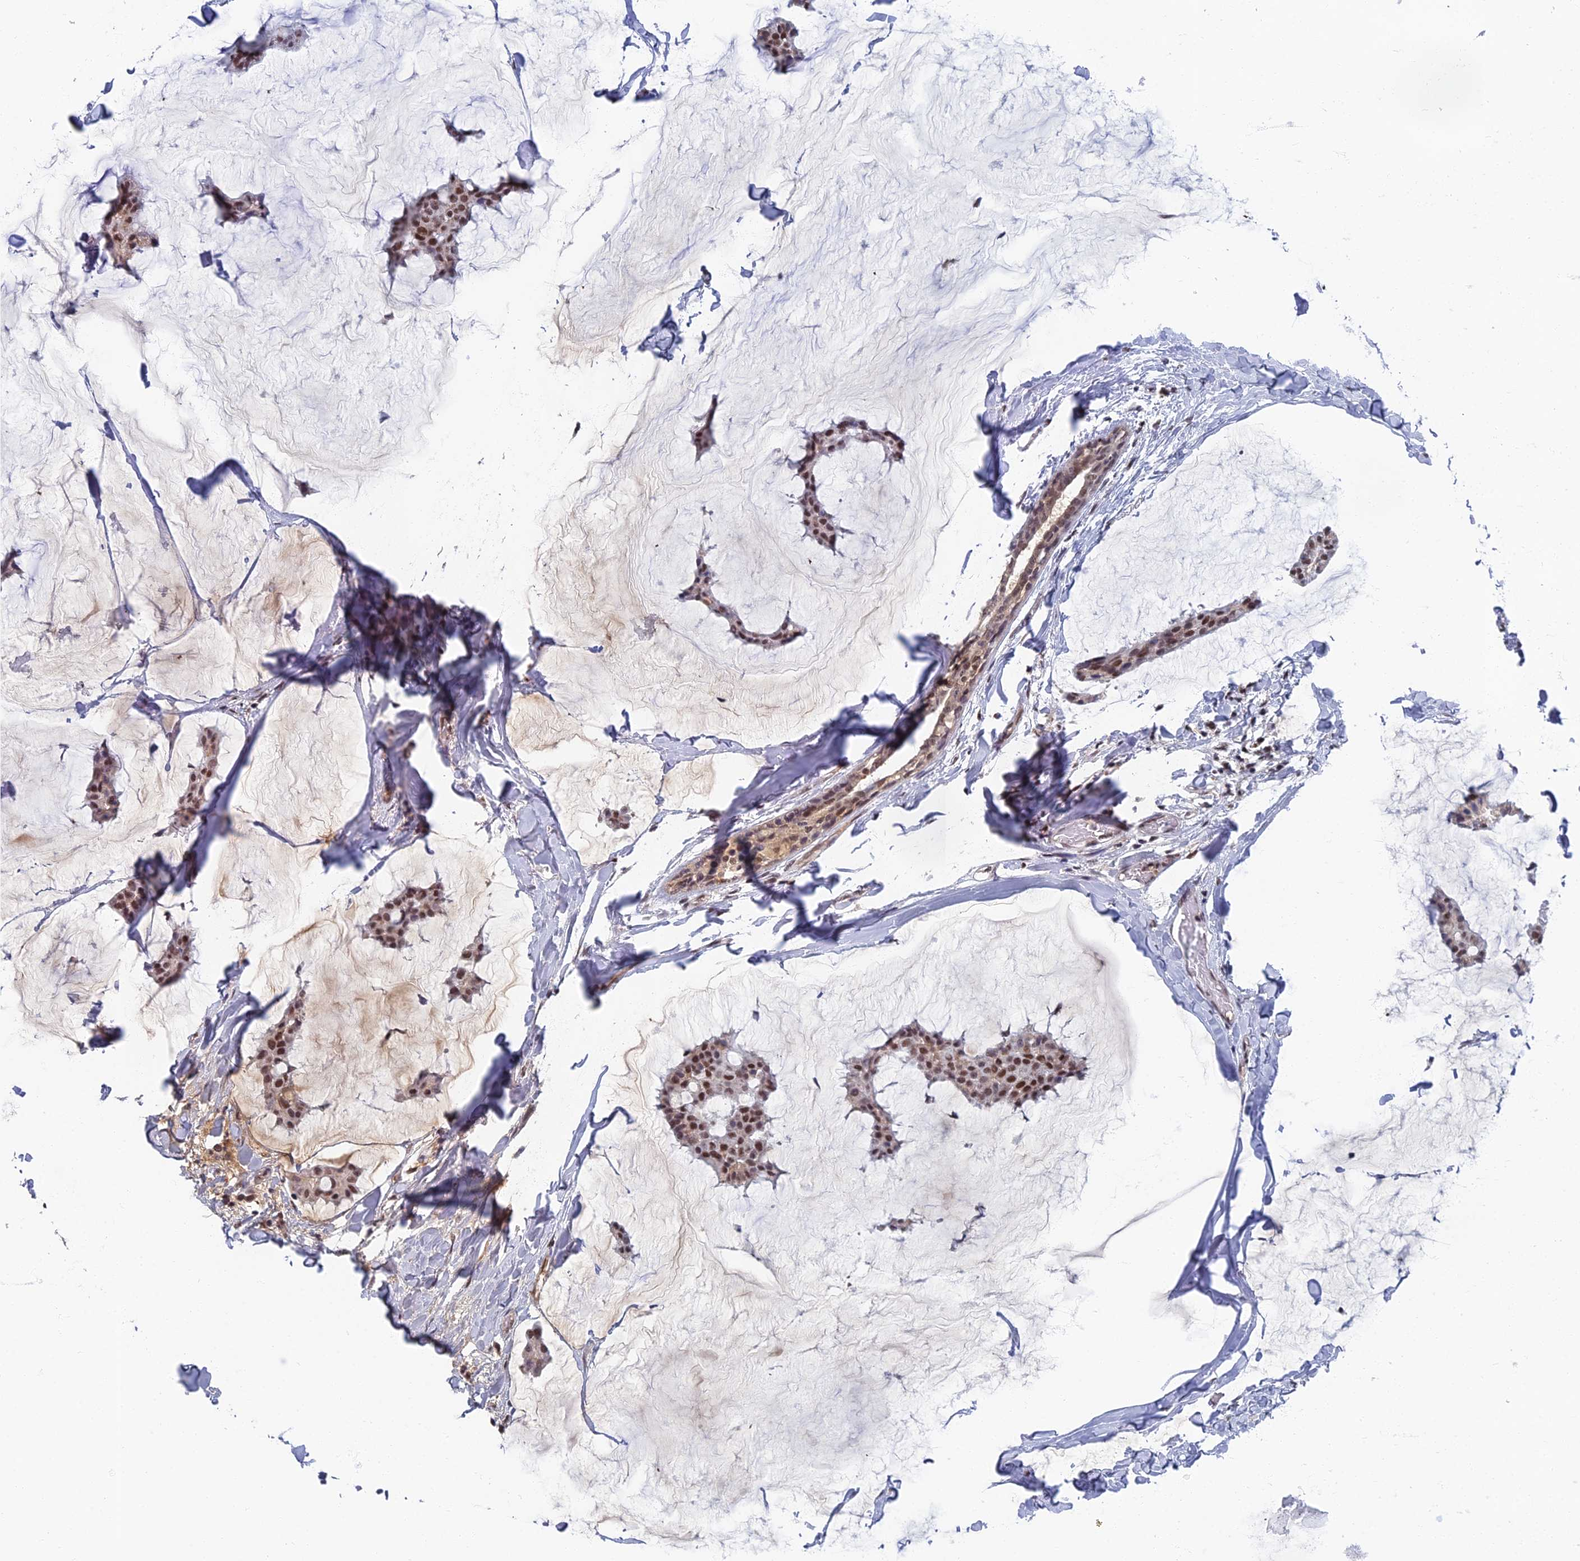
{"staining": {"intensity": "moderate", "quantity": ">75%", "location": "nuclear"}, "tissue": "breast cancer", "cell_type": "Tumor cells", "image_type": "cancer", "snomed": [{"axis": "morphology", "description": "Duct carcinoma"}, {"axis": "topography", "description": "Breast"}], "caption": "IHC micrograph of neoplastic tissue: human invasive ductal carcinoma (breast) stained using immunohistochemistry exhibits medium levels of moderate protein expression localized specifically in the nuclear of tumor cells, appearing as a nuclear brown color.", "gene": "TAF13", "patient": {"sex": "female", "age": 93}}